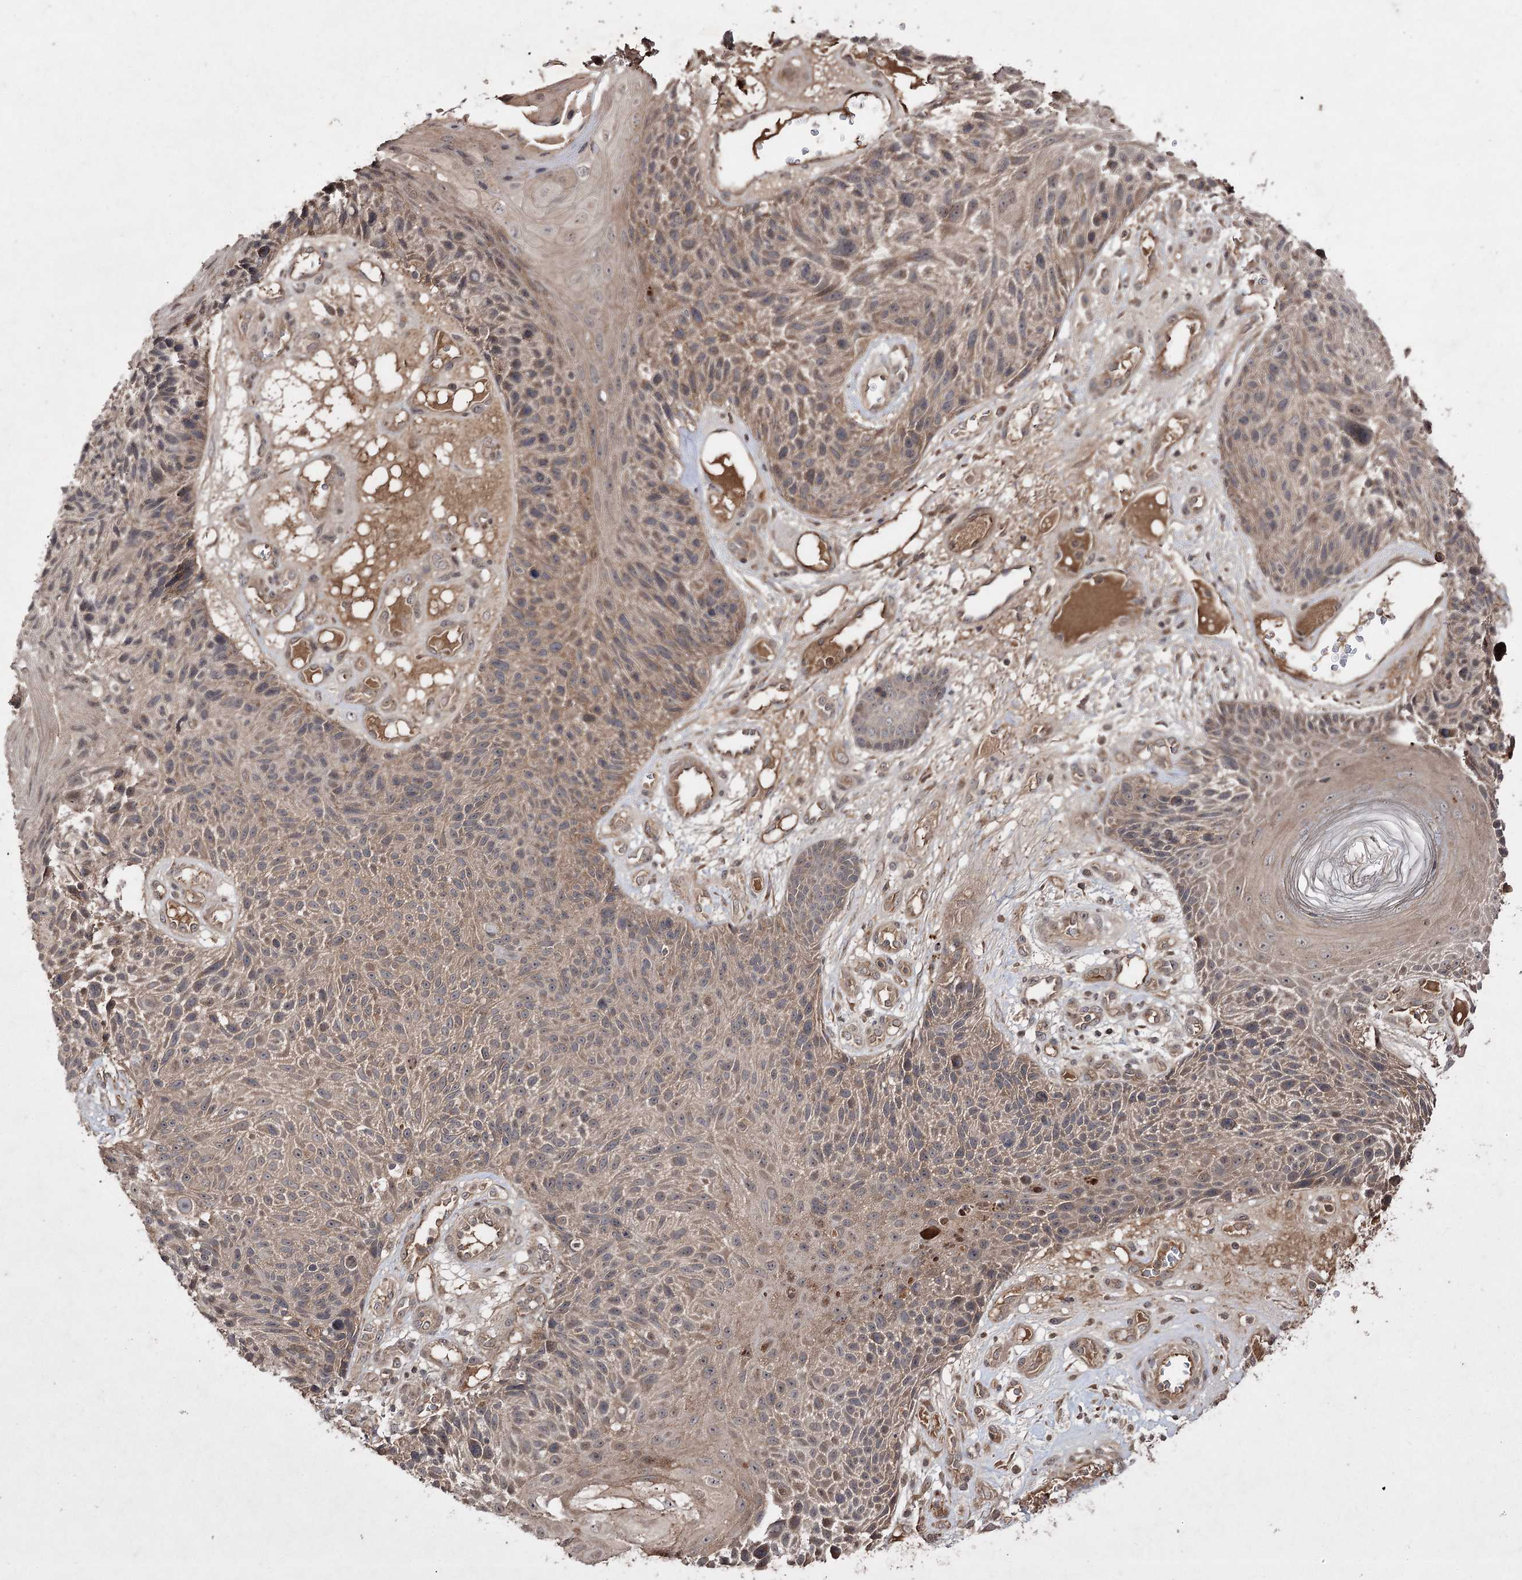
{"staining": {"intensity": "moderate", "quantity": "25%-75%", "location": "cytoplasmic/membranous"}, "tissue": "skin cancer", "cell_type": "Tumor cells", "image_type": "cancer", "snomed": [{"axis": "morphology", "description": "Squamous cell carcinoma, NOS"}, {"axis": "topography", "description": "Skin"}], "caption": "Immunohistochemical staining of human skin squamous cell carcinoma reveals moderate cytoplasmic/membranous protein positivity in approximately 25%-75% of tumor cells.", "gene": "FANCL", "patient": {"sex": "female", "age": 88}}